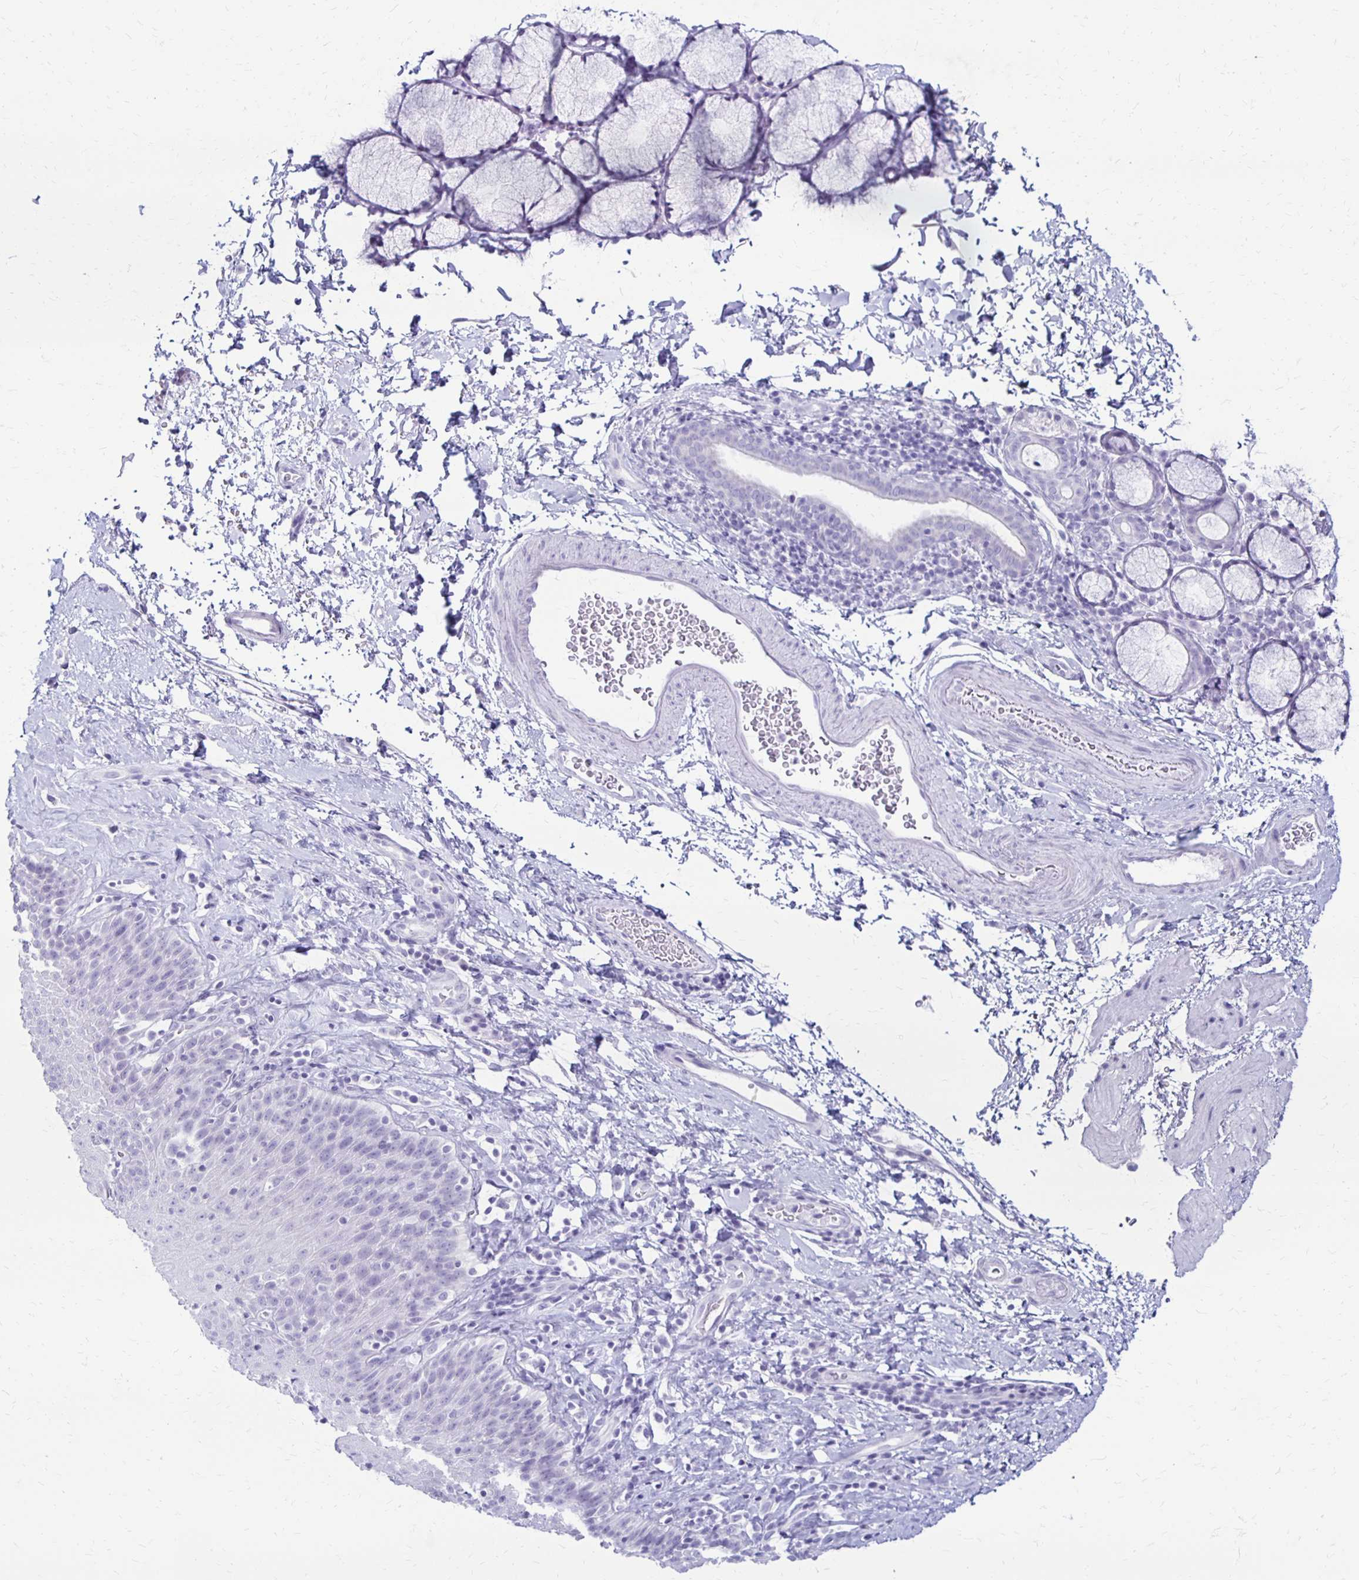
{"staining": {"intensity": "negative", "quantity": "none", "location": "none"}, "tissue": "esophagus", "cell_type": "Squamous epithelial cells", "image_type": "normal", "snomed": [{"axis": "morphology", "description": "Normal tissue, NOS"}, {"axis": "topography", "description": "Esophagus"}], "caption": "There is no significant positivity in squamous epithelial cells of esophagus.", "gene": "RYR1", "patient": {"sex": "female", "age": 61}}